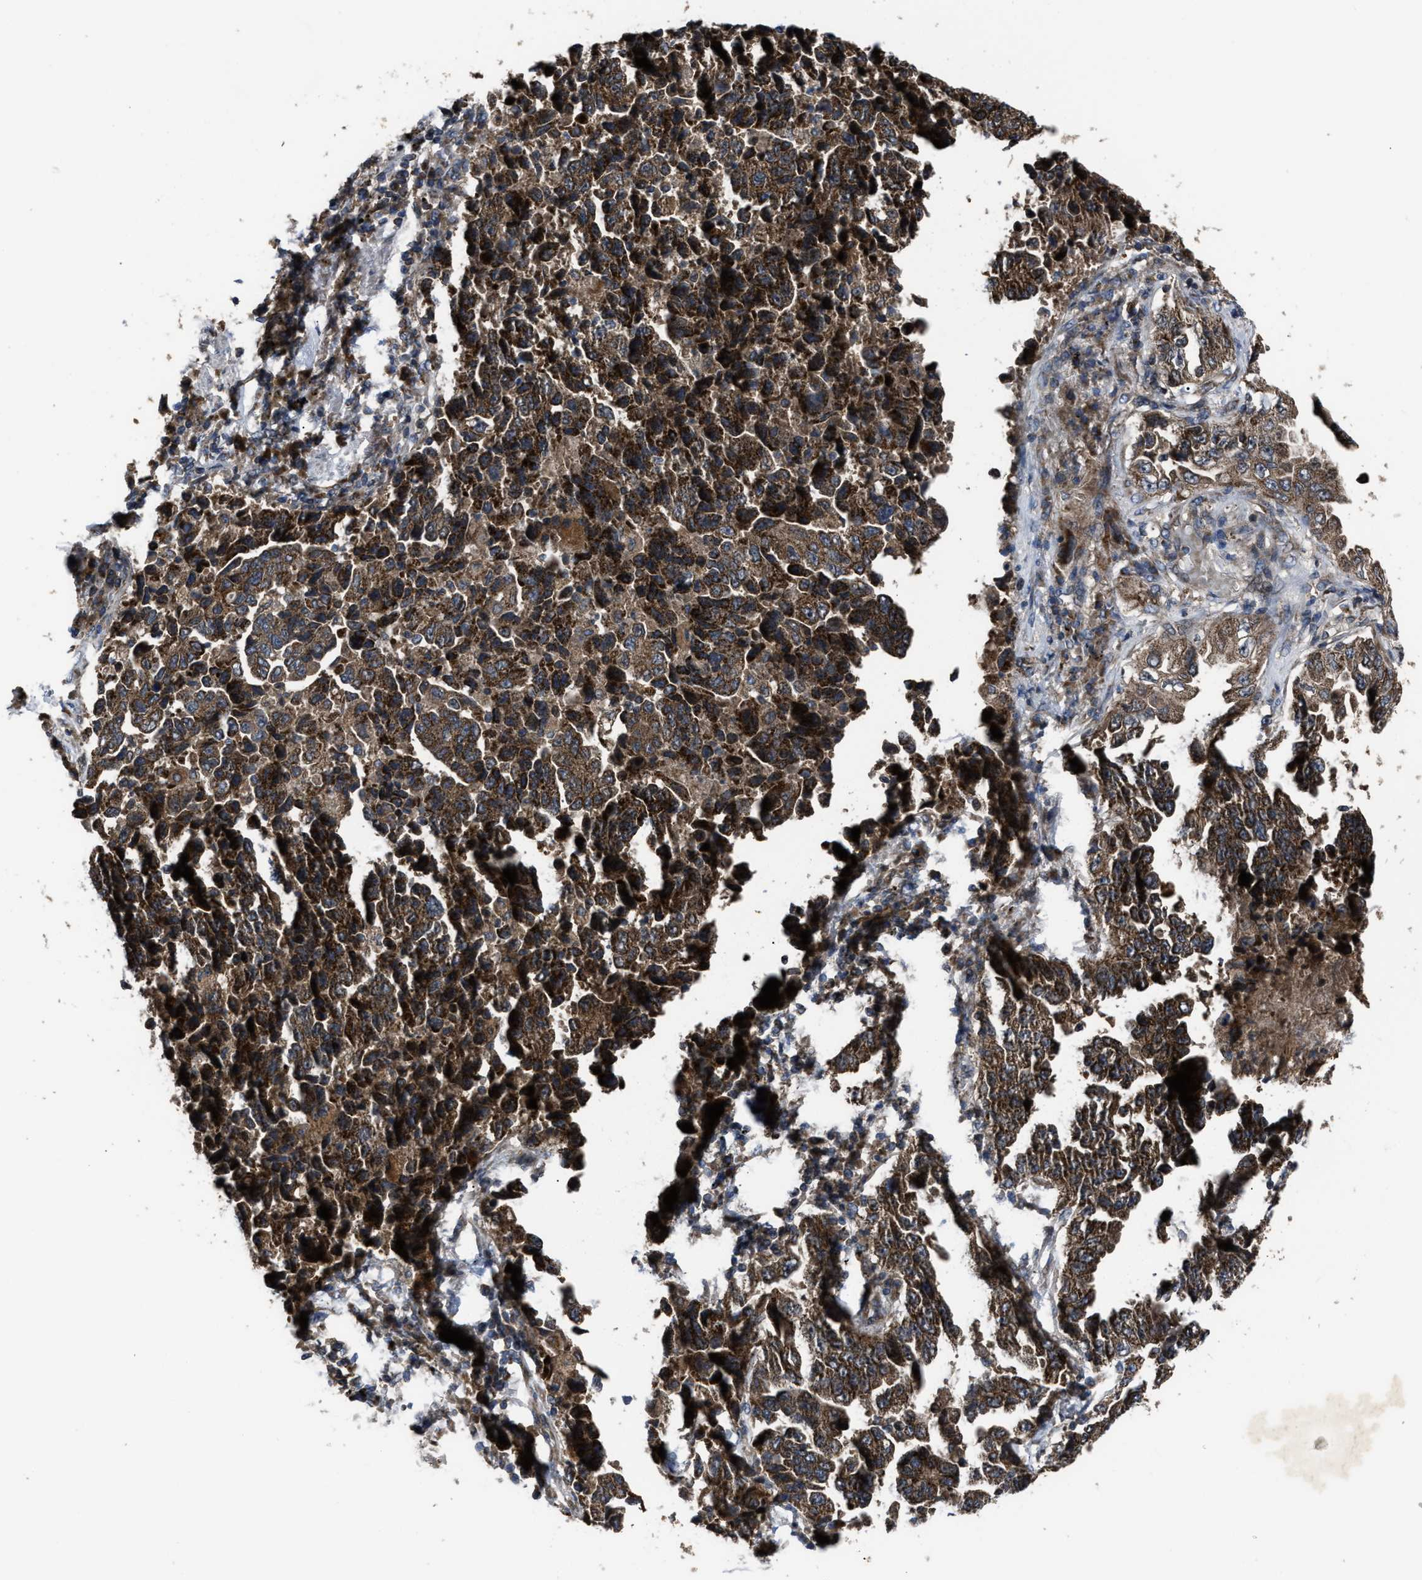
{"staining": {"intensity": "strong", "quantity": ">75%", "location": "cytoplasmic/membranous"}, "tissue": "lung cancer", "cell_type": "Tumor cells", "image_type": "cancer", "snomed": [{"axis": "morphology", "description": "Adenocarcinoma, NOS"}, {"axis": "topography", "description": "Lung"}], "caption": "Brown immunohistochemical staining in lung cancer (adenocarcinoma) exhibits strong cytoplasmic/membranous expression in approximately >75% of tumor cells.", "gene": "PASK", "patient": {"sex": "female", "age": 51}}